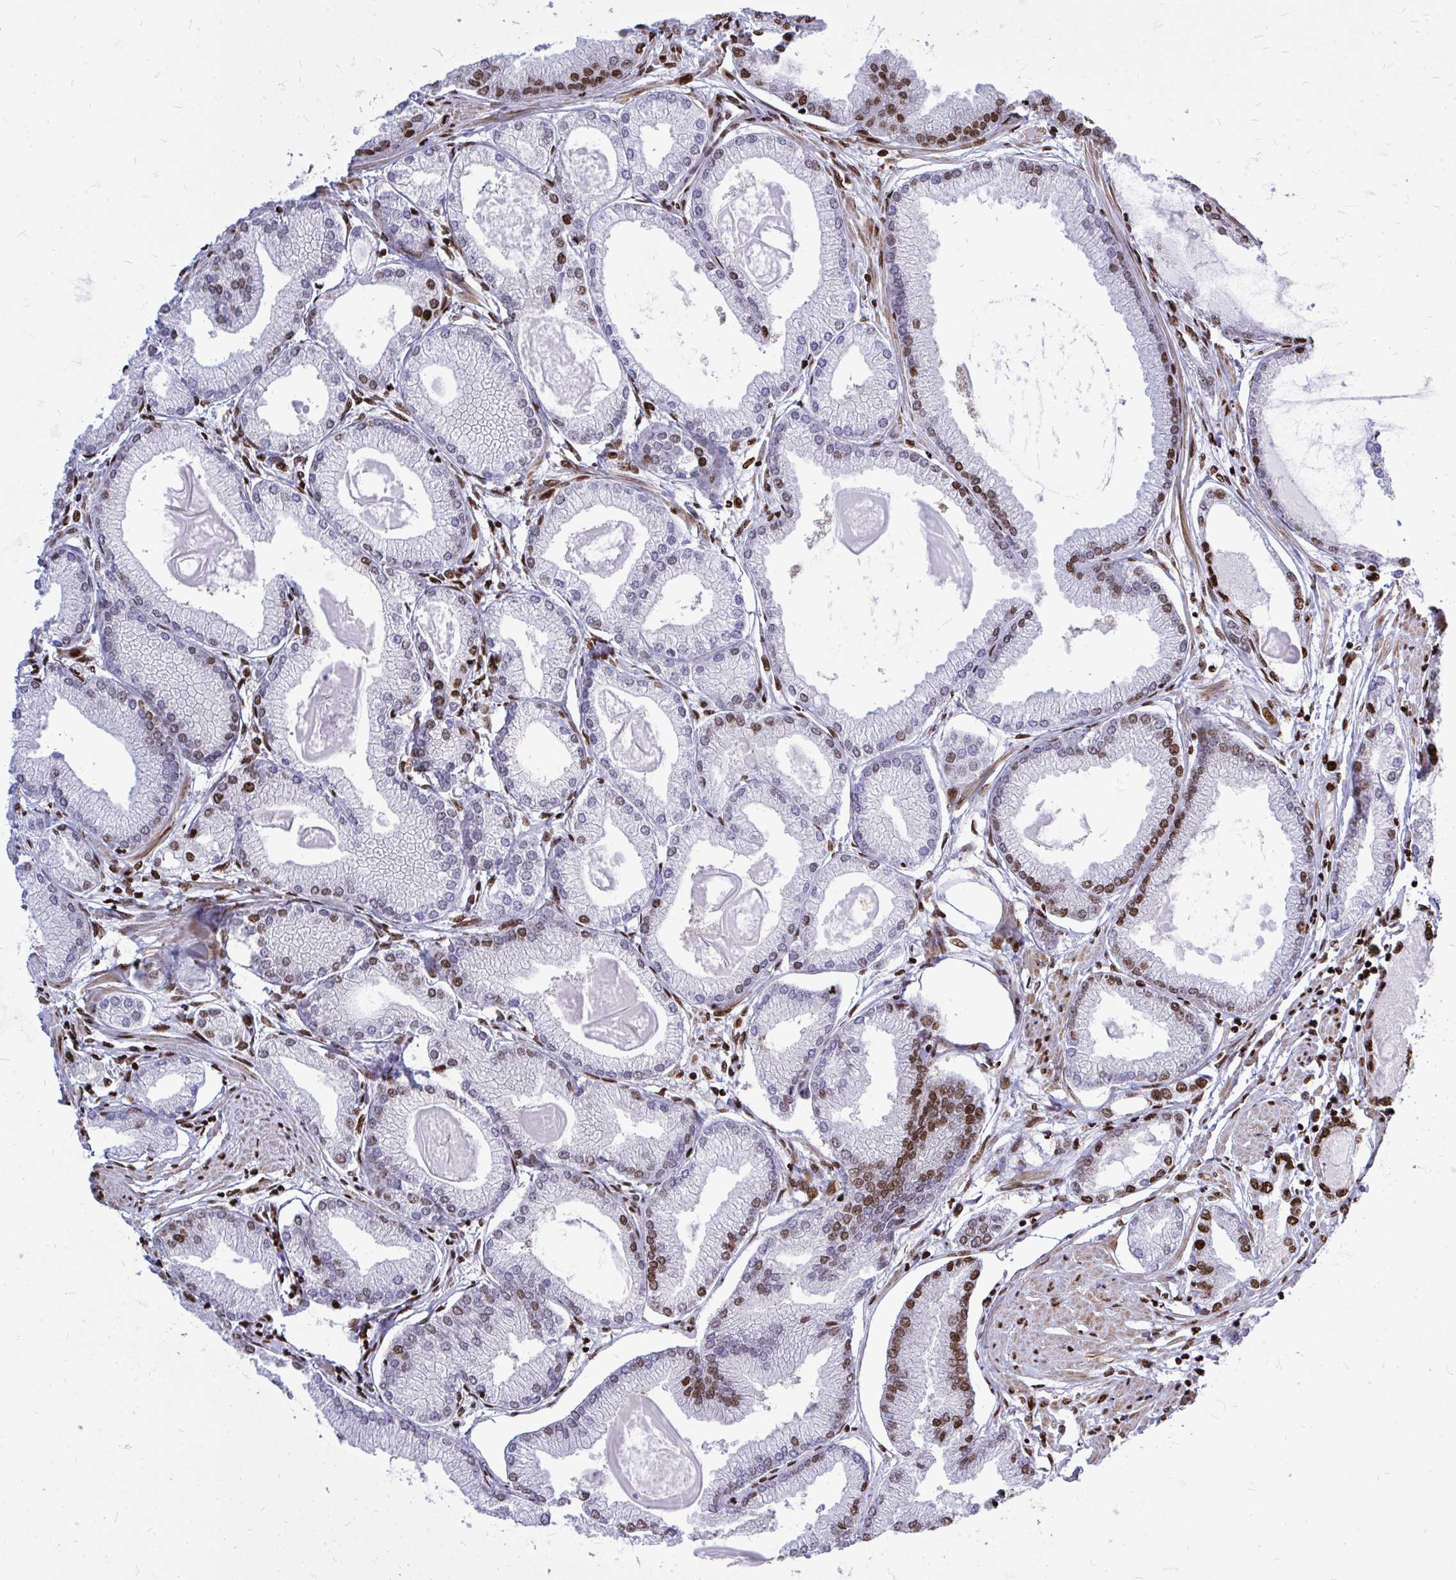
{"staining": {"intensity": "strong", "quantity": "<25%", "location": "nuclear"}, "tissue": "prostate cancer", "cell_type": "Tumor cells", "image_type": "cancer", "snomed": [{"axis": "morphology", "description": "Adenocarcinoma, High grade"}, {"axis": "topography", "description": "Prostate"}], "caption": "Immunohistochemistry histopathology image of prostate cancer (high-grade adenocarcinoma) stained for a protein (brown), which shows medium levels of strong nuclear positivity in about <25% of tumor cells.", "gene": "TBL1Y", "patient": {"sex": "male", "age": 68}}